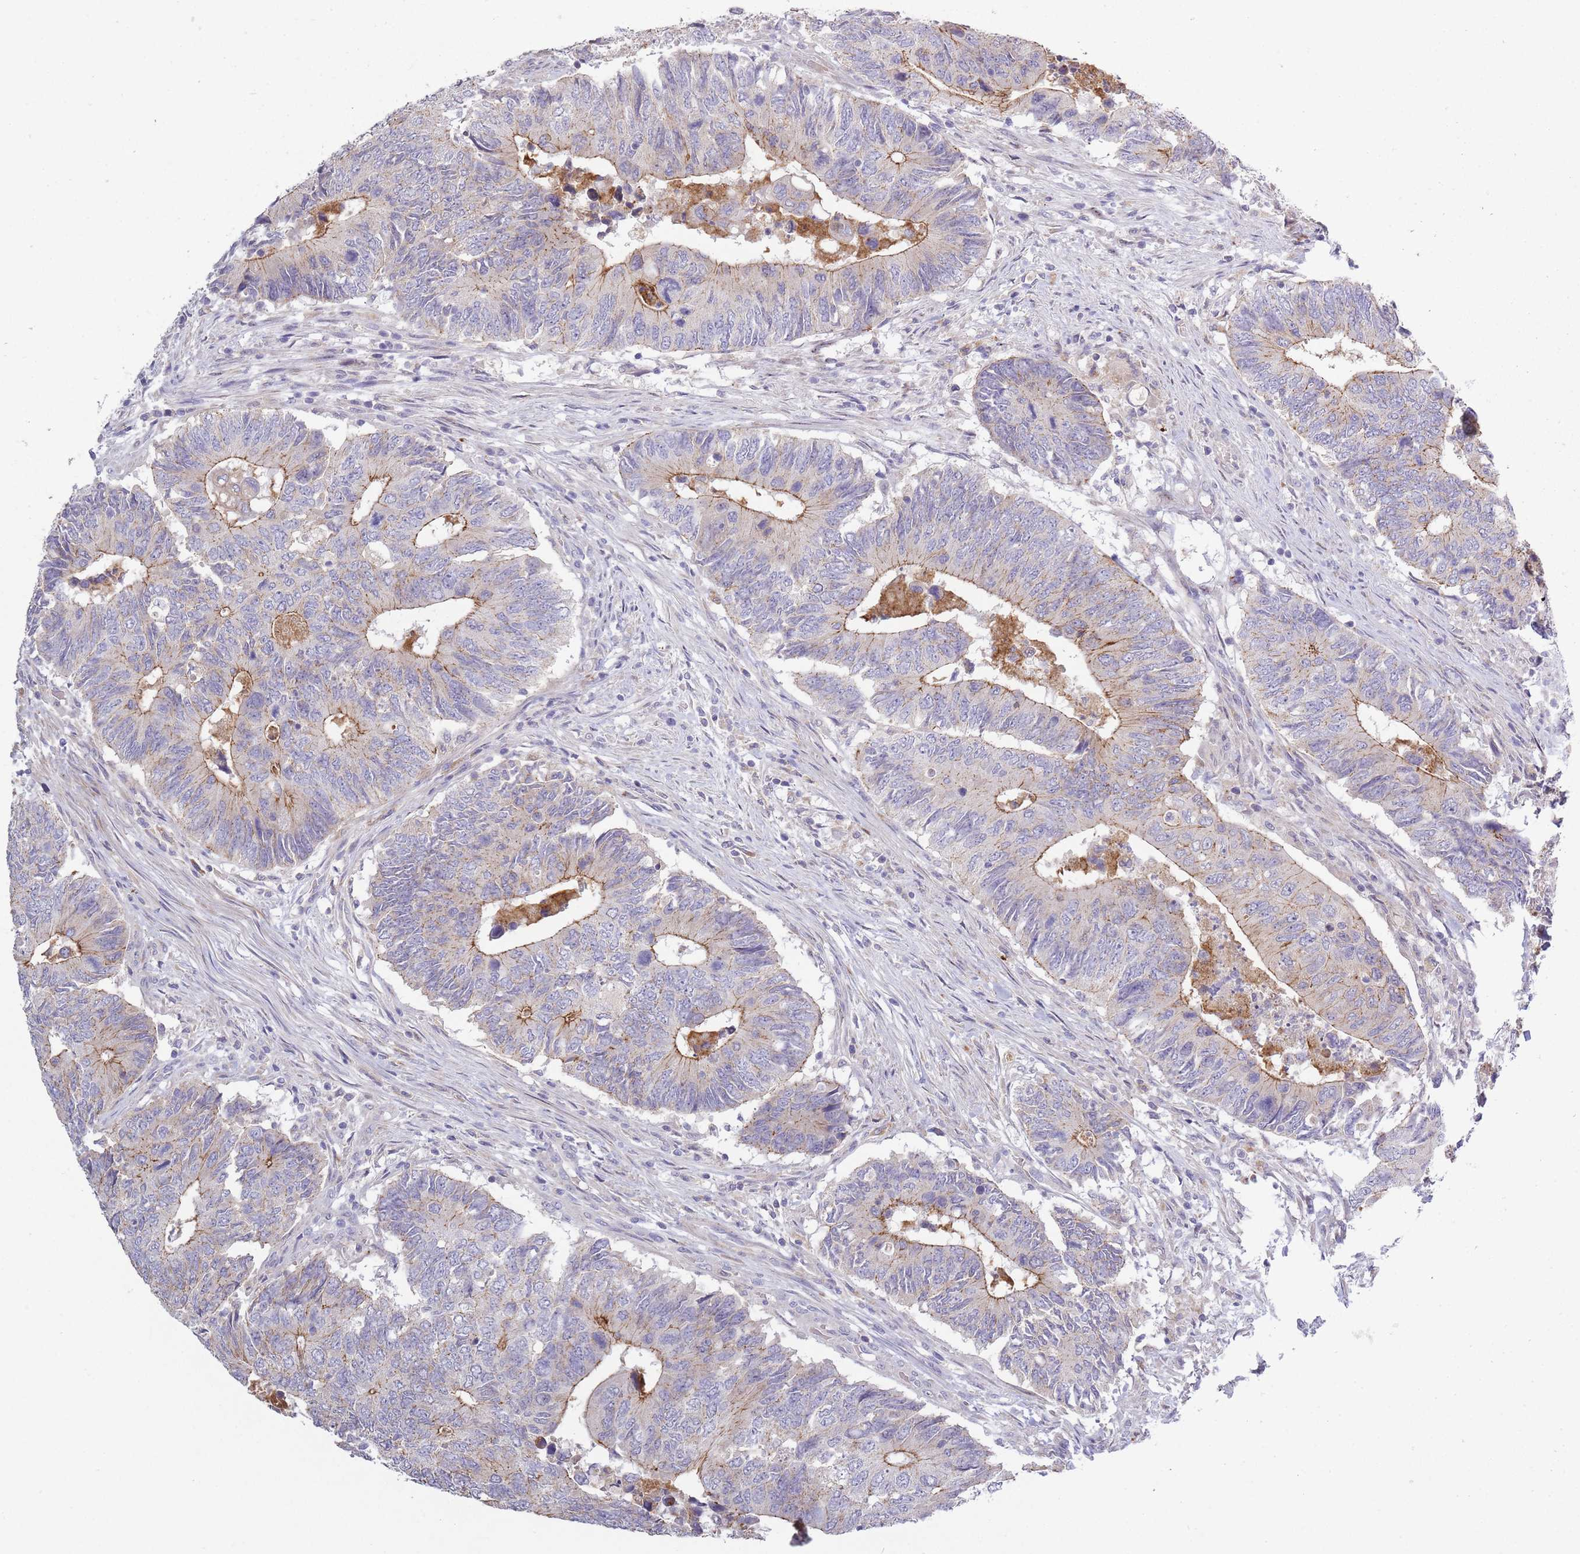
{"staining": {"intensity": "moderate", "quantity": "<25%", "location": "cytoplasmic/membranous"}, "tissue": "colorectal cancer", "cell_type": "Tumor cells", "image_type": "cancer", "snomed": [{"axis": "morphology", "description": "Adenocarcinoma, NOS"}, {"axis": "topography", "description": "Colon"}], "caption": "Immunohistochemical staining of human colorectal cancer displays moderate cytoplasmic/membranous protein expression in approximately <25% of tumor cells.", "gene": "TRIM61", "patient": {"sex": "male", "age": 87}}